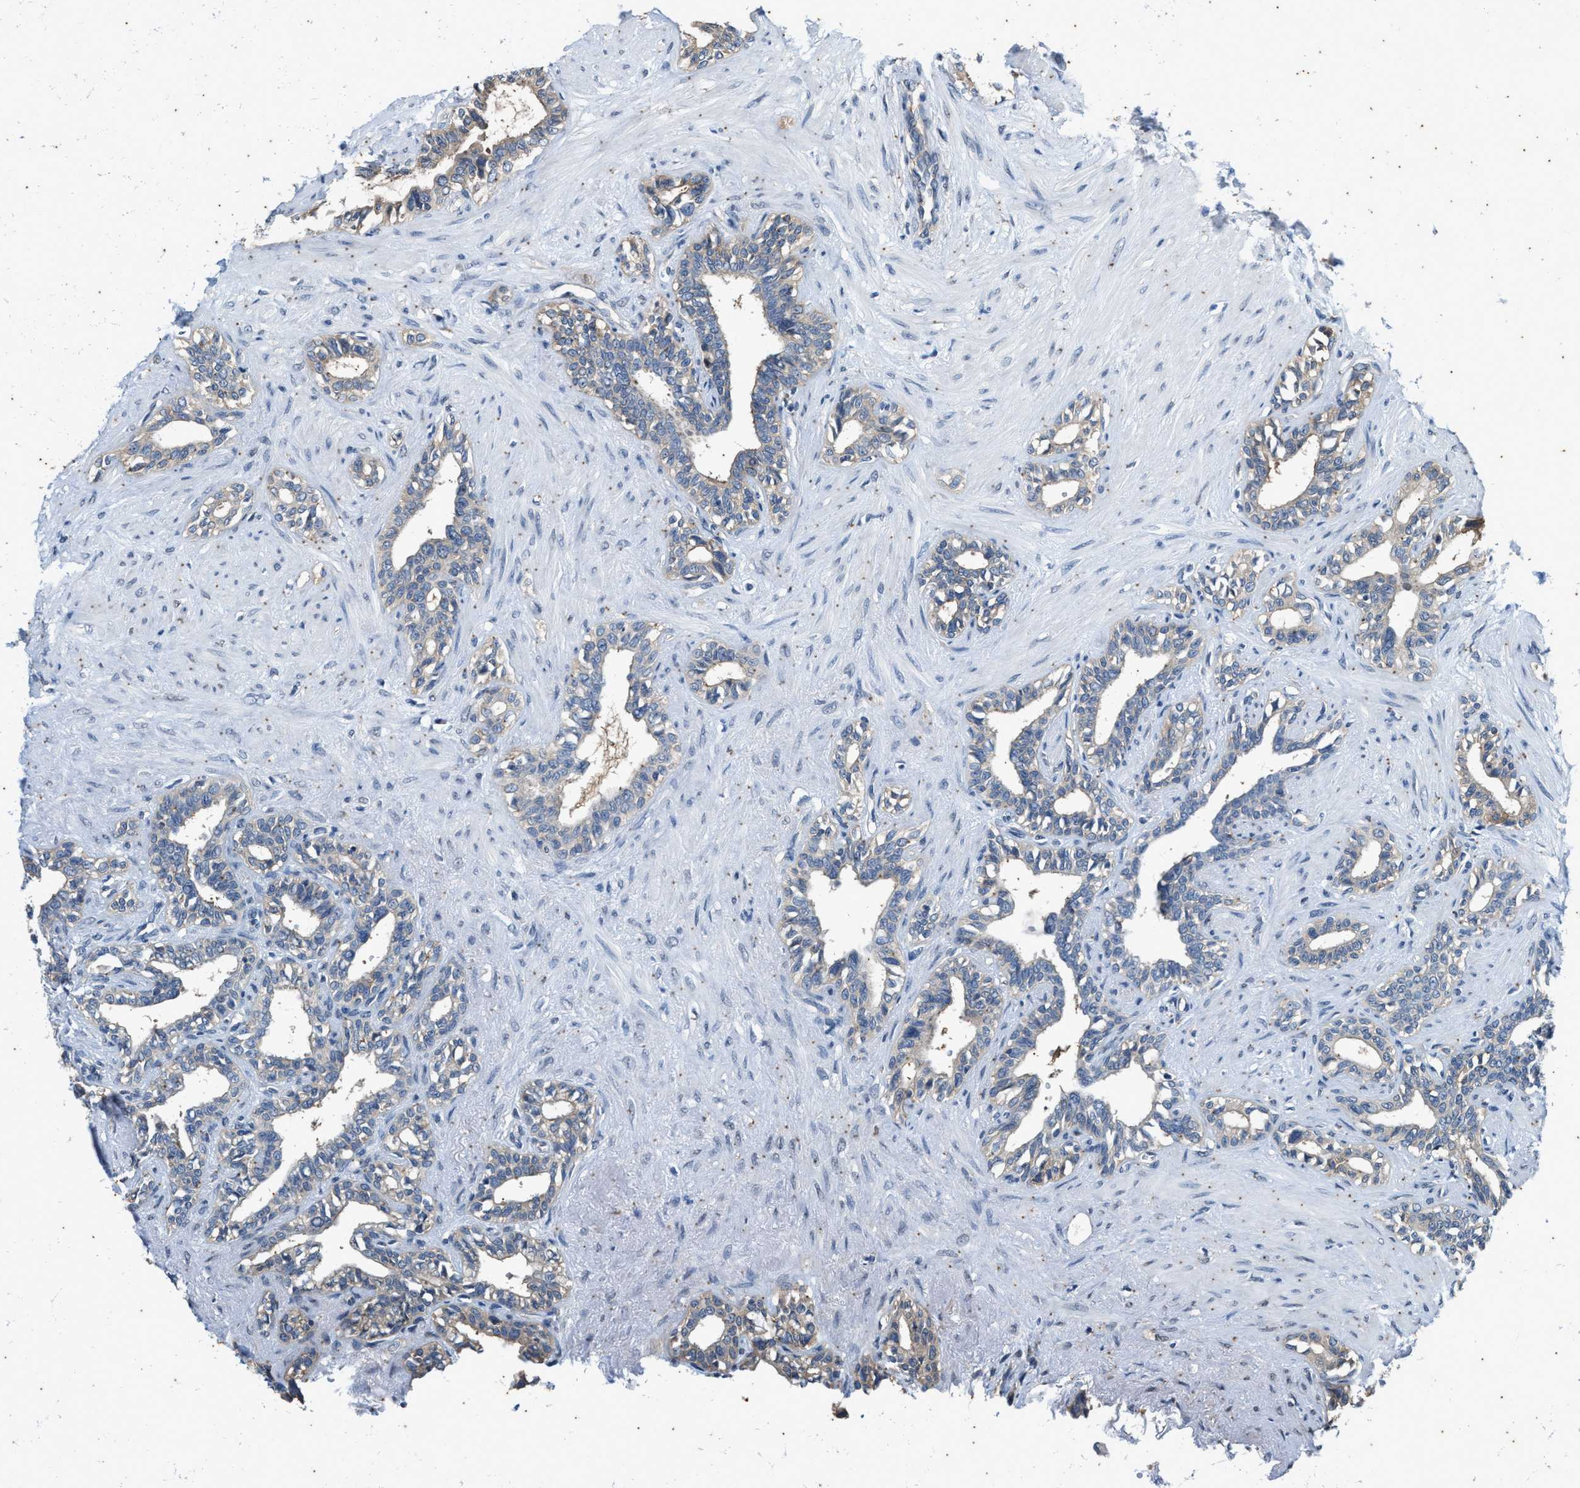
{"staining": {"intensity": "weak", "quantity": "<25%", "location": "cytoplasmic/membranous"}, "tissue": "seminal vesicle", "cell_type": "Glandular cells", "image_type": "normal", "snomed": [{"axis": "morphology", "description": "Normal tissue, NOS"}, {"axis": "morphology", "description": "Adenocarcinoma, High grade"}, {"axis": "topography", "description": "Prostate"}, {"axis": "topography", "description": "Seminal veicle"}], "caption": "IHC of unremarkable seminal vesicle exhibits no staining in glandular cells. (Immunohistochemistry (ihc), brightfield microscopy, high magnification).", "gene": "COX19", "patient": {"sex": "male", "age": 55}}